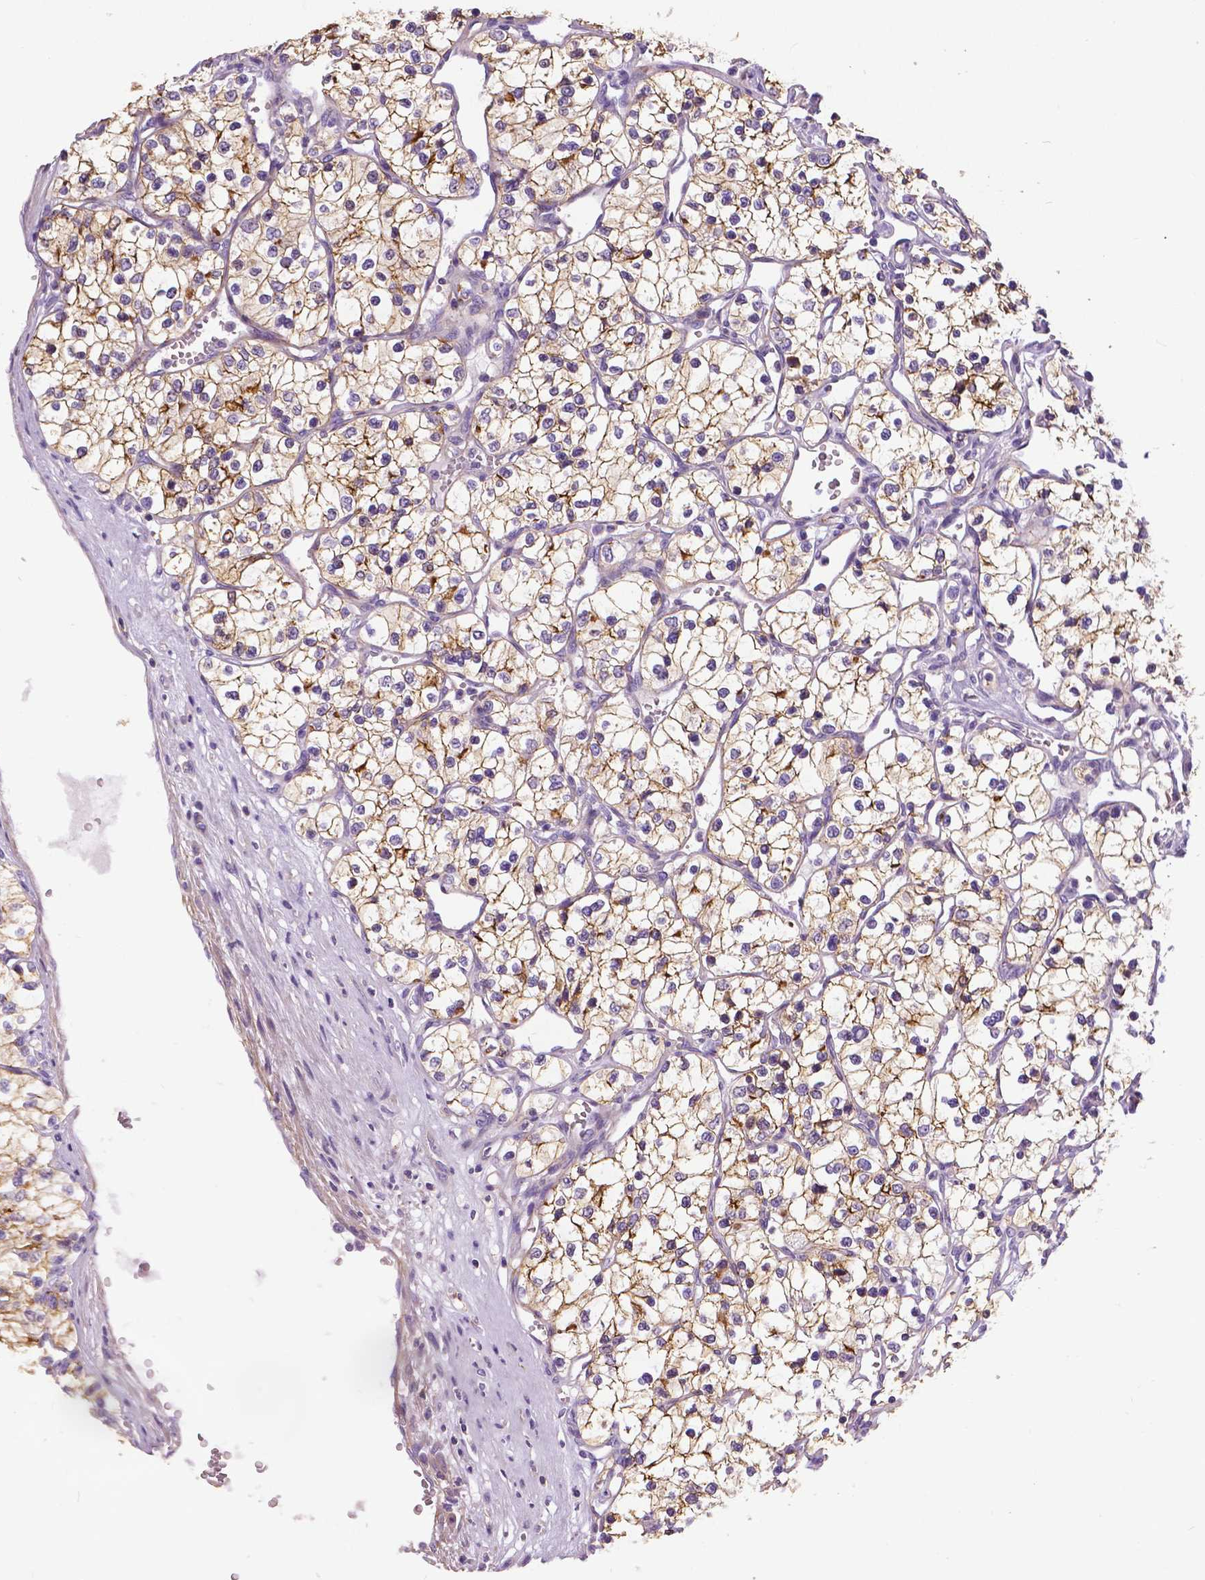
{"staining": {"intensity": "weak", "quantity": "25%-75%", "location": "cytoplasmic/membranous"}, "tissue": "renal cancer", "cell_type": "Tumor cells", "image_type": "cancer", "snomed": [{"axis": "morphology", "description": "Adenocarcinoma, NOS"}, {"axis": "topography", "description": "Kidney"}], "caption": "This is an image of IHC staining of renal adenocarcinoma, which shows weak expression in the cytoplasmic/membranous of tumor cells.", "gene": "ANXA13", "patient": {"sex": "female", "age": 69}}